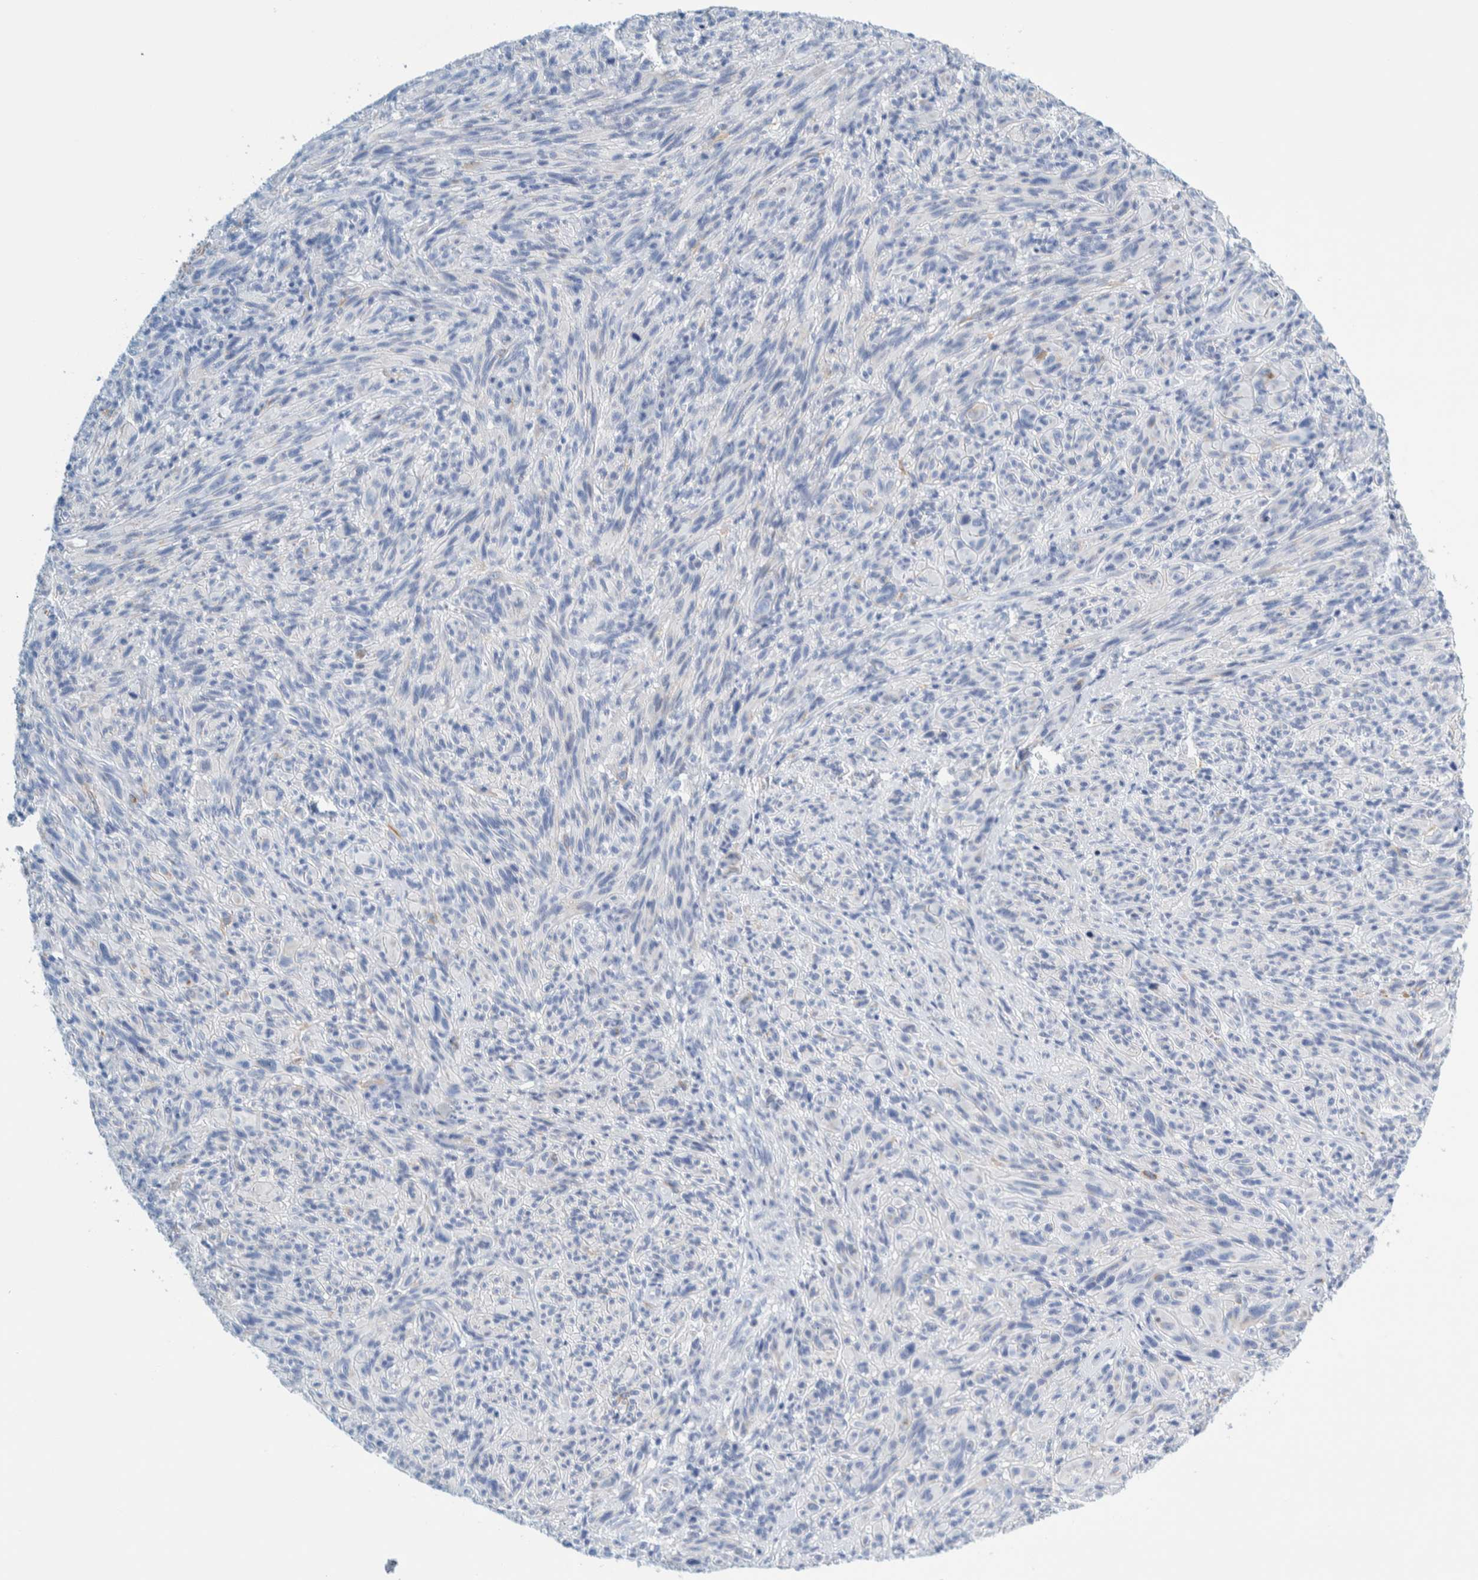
{"staining": {"intensity": "negative", "quantity": "none", "location": "none"}, "tissue": "melanoma", "cell_type": "Tumor cells", "image_type": "cancer", "snomed": [{"axis": "morphology", "description": "Malignant melanoma, NOS"}, {"axis": "topography", "description": "Skin of head"}], "caption": "Tumor cells are negative for brown protein staining in malignant melanoma.", "gene": "MOG", "patient": {"sex": "male", "age": 96}}